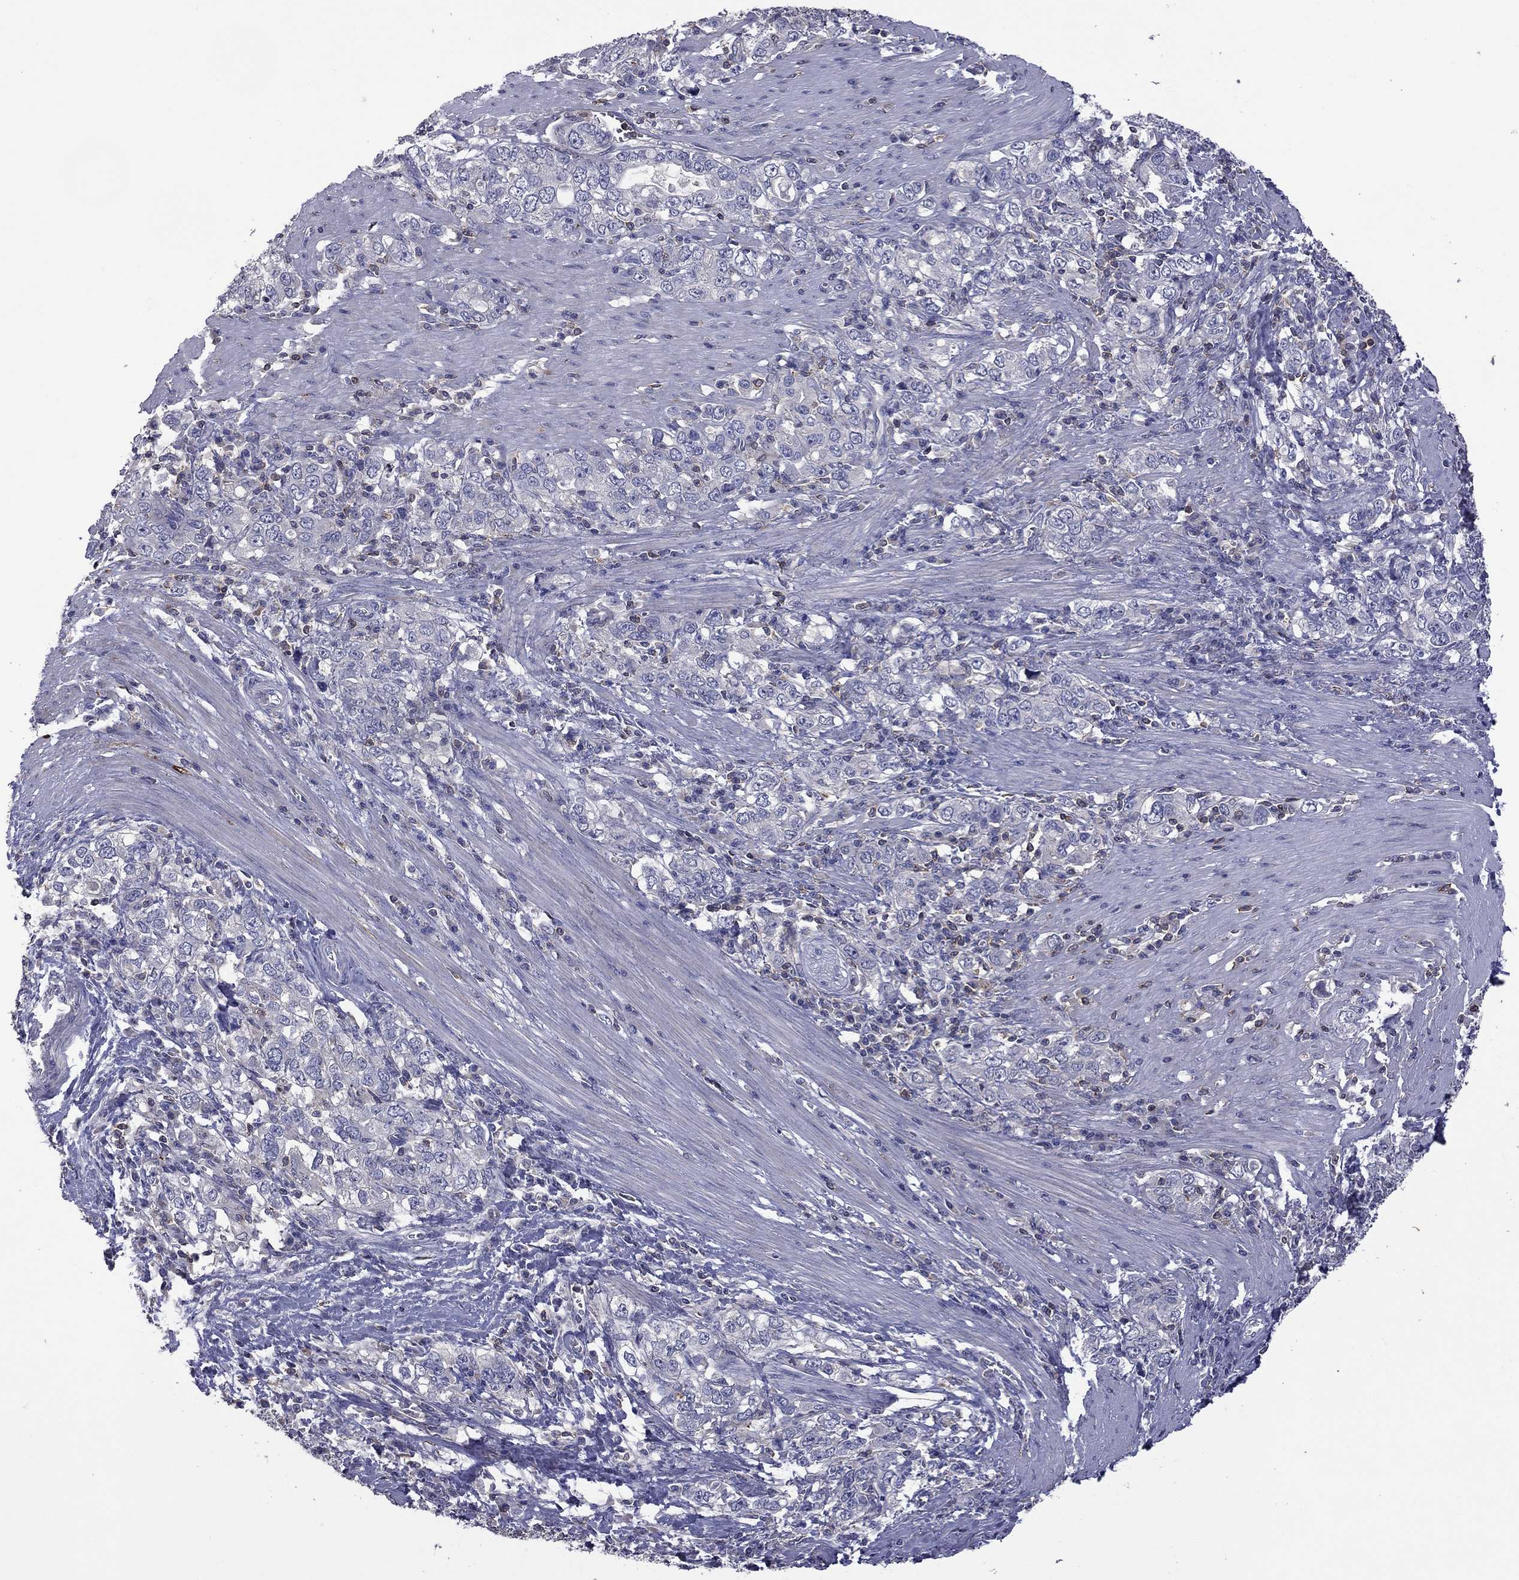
{"staining": {"intensity": "negative", "quantity": "none", "location": "none"}, "tissue": "stomach cancer", "cell_type": "Tumor cells", "image_type": "cancer", "snomed": [{"axis": "morphology", "description": "Adenocarcinoma, NOS"}, {"axis": "topography", "description": "Stomach, lower"}], "caption": "Tumor cells show no significant protein expression in stomach cancer (adenocarcinoma). (Brightfield microscopy of DAB (3,3'-diaminobenzidine) immunohistochemistry (IHC) at high magnification).", "gene": "IPCEF1", "patient": {"sex": "female", "age": 72}}